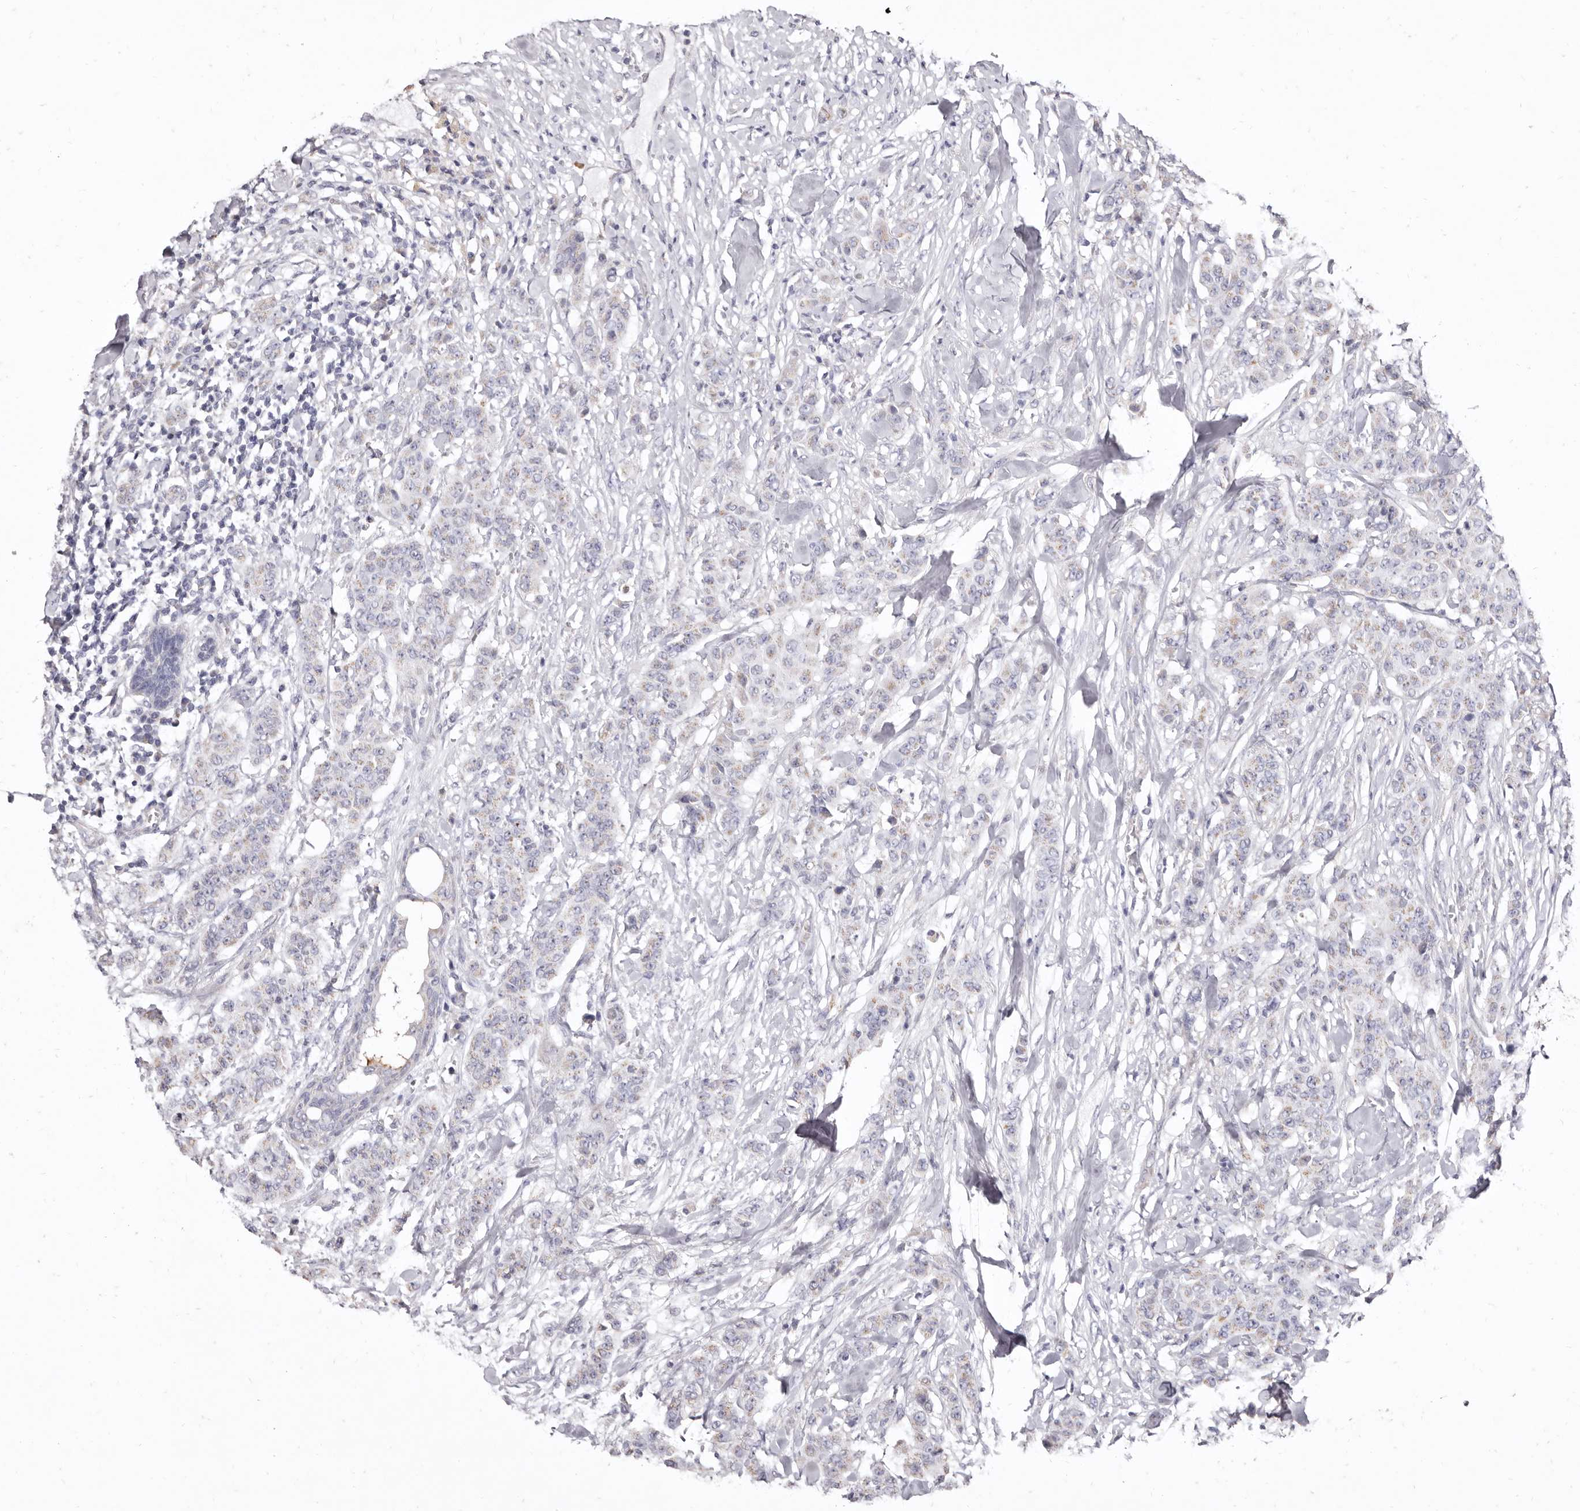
{"staining": {"intensity": "negative", "quantity": "none", "location": "none"}, "tissue": "breast cancer", "cell_type": "Tumor cells", "image_type": "cancer", "snomed": [{"axis": "morphology", "description": "Duct carcinoma"}, {"axis": "topography", "description": "Breast"}], "caption": "The immunohistochemistry (IHC) image has no significant expression in tumor cells of intraductal carcinoma (breast) tissue. Nuclei are stained in blue.", "gene": "CYP2E1", "patient": {"sex": "female", "age": 40}}